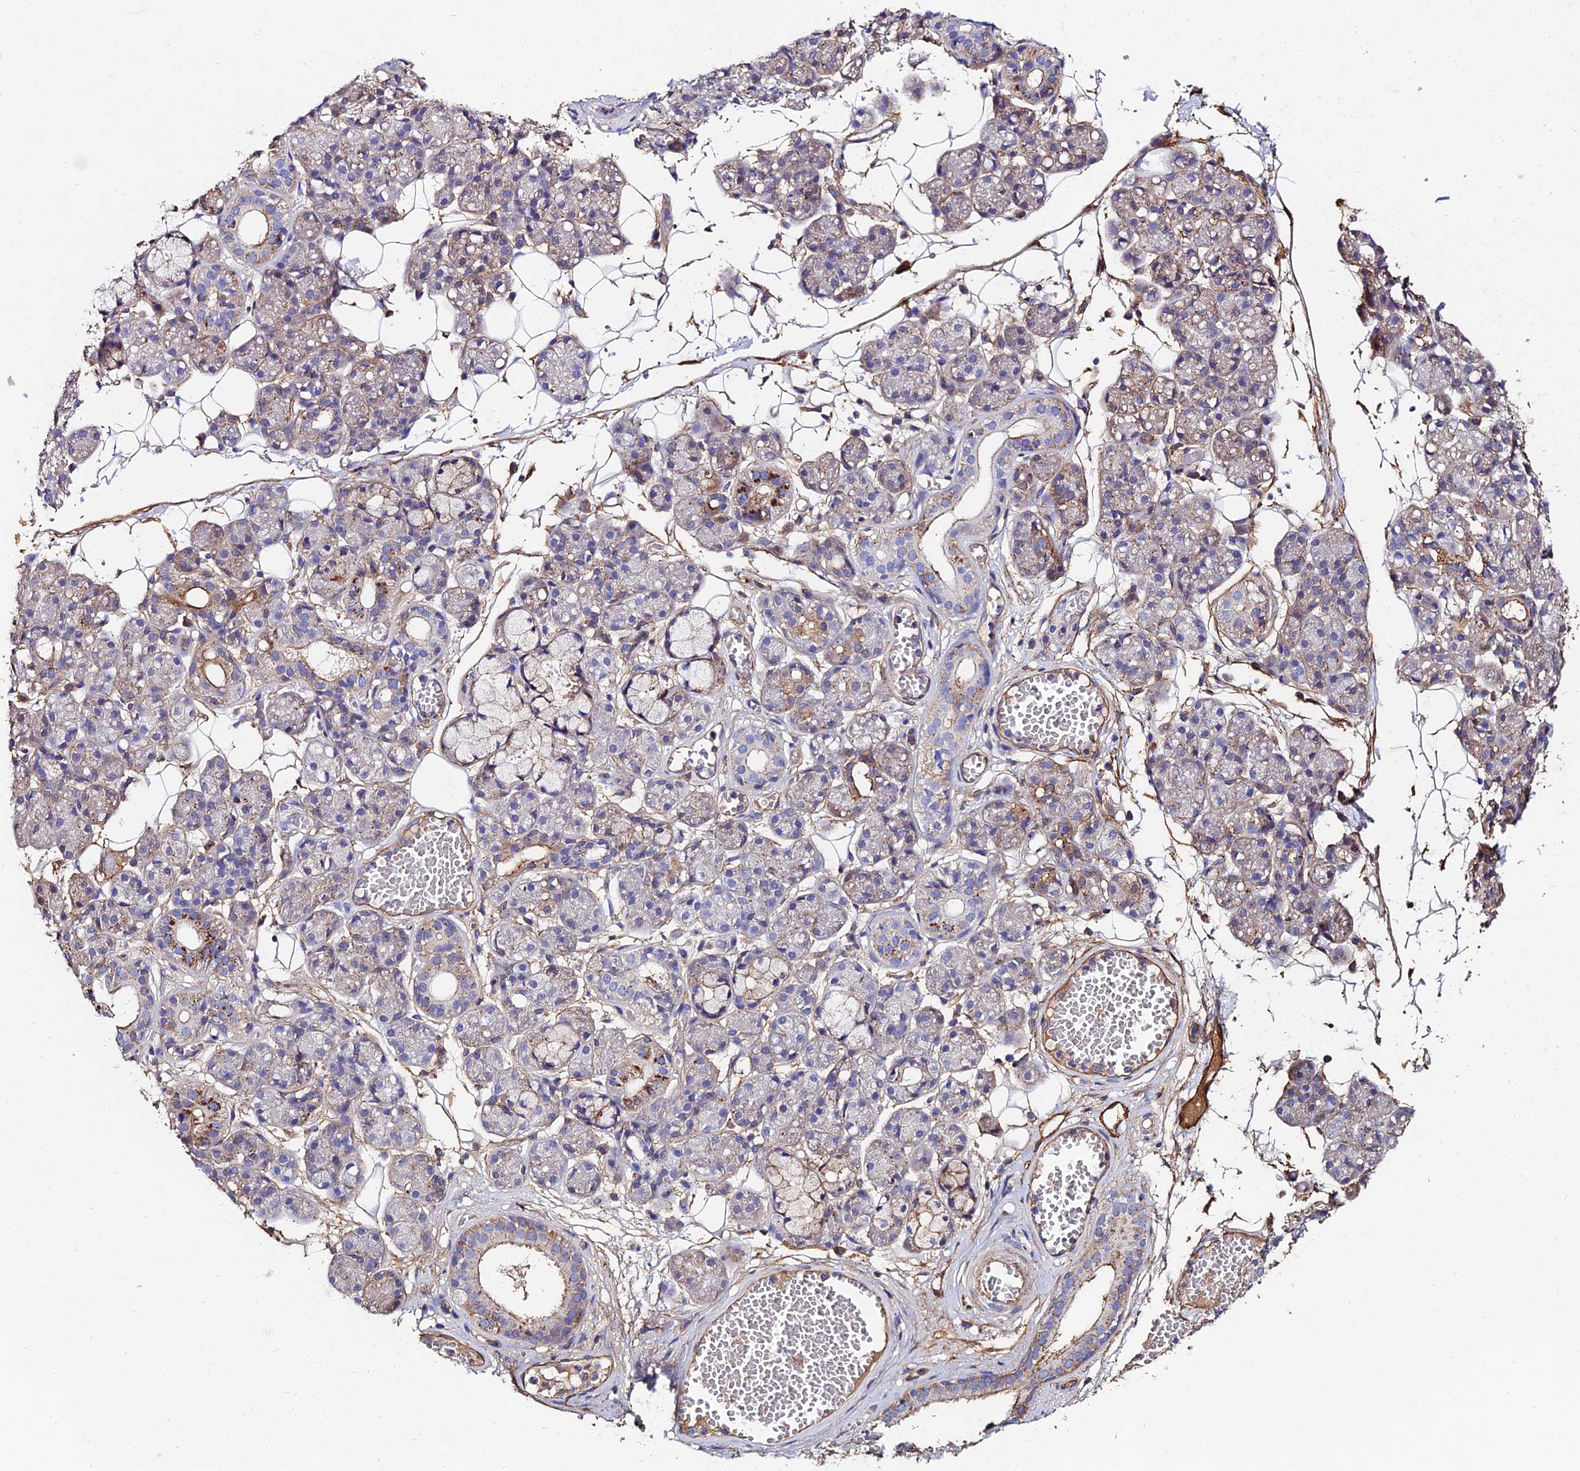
{"staining": {"intensity": "moderate", "quantity": "<25%", "location": "cytoplasmic/membranous"}, "tissue": "salivary gland", "cell_type": "Glandular cells", "image_type": "normal", "snomed": [{"axis": "morphology", "description": "Normal tissue, NOS"}, {"axis": "topography", "description": "Salivary gland"}], "caption": "Normal salivary gland demonstrates moderate cytoplasmic/membranous expression in about <25% of glandular cells (DAB (3,3'-diaminobenzidine) IHC with brightfield microscopy, high magnification)..", "gene": "C6", "patient": {"sex": "male", "age": 63}}